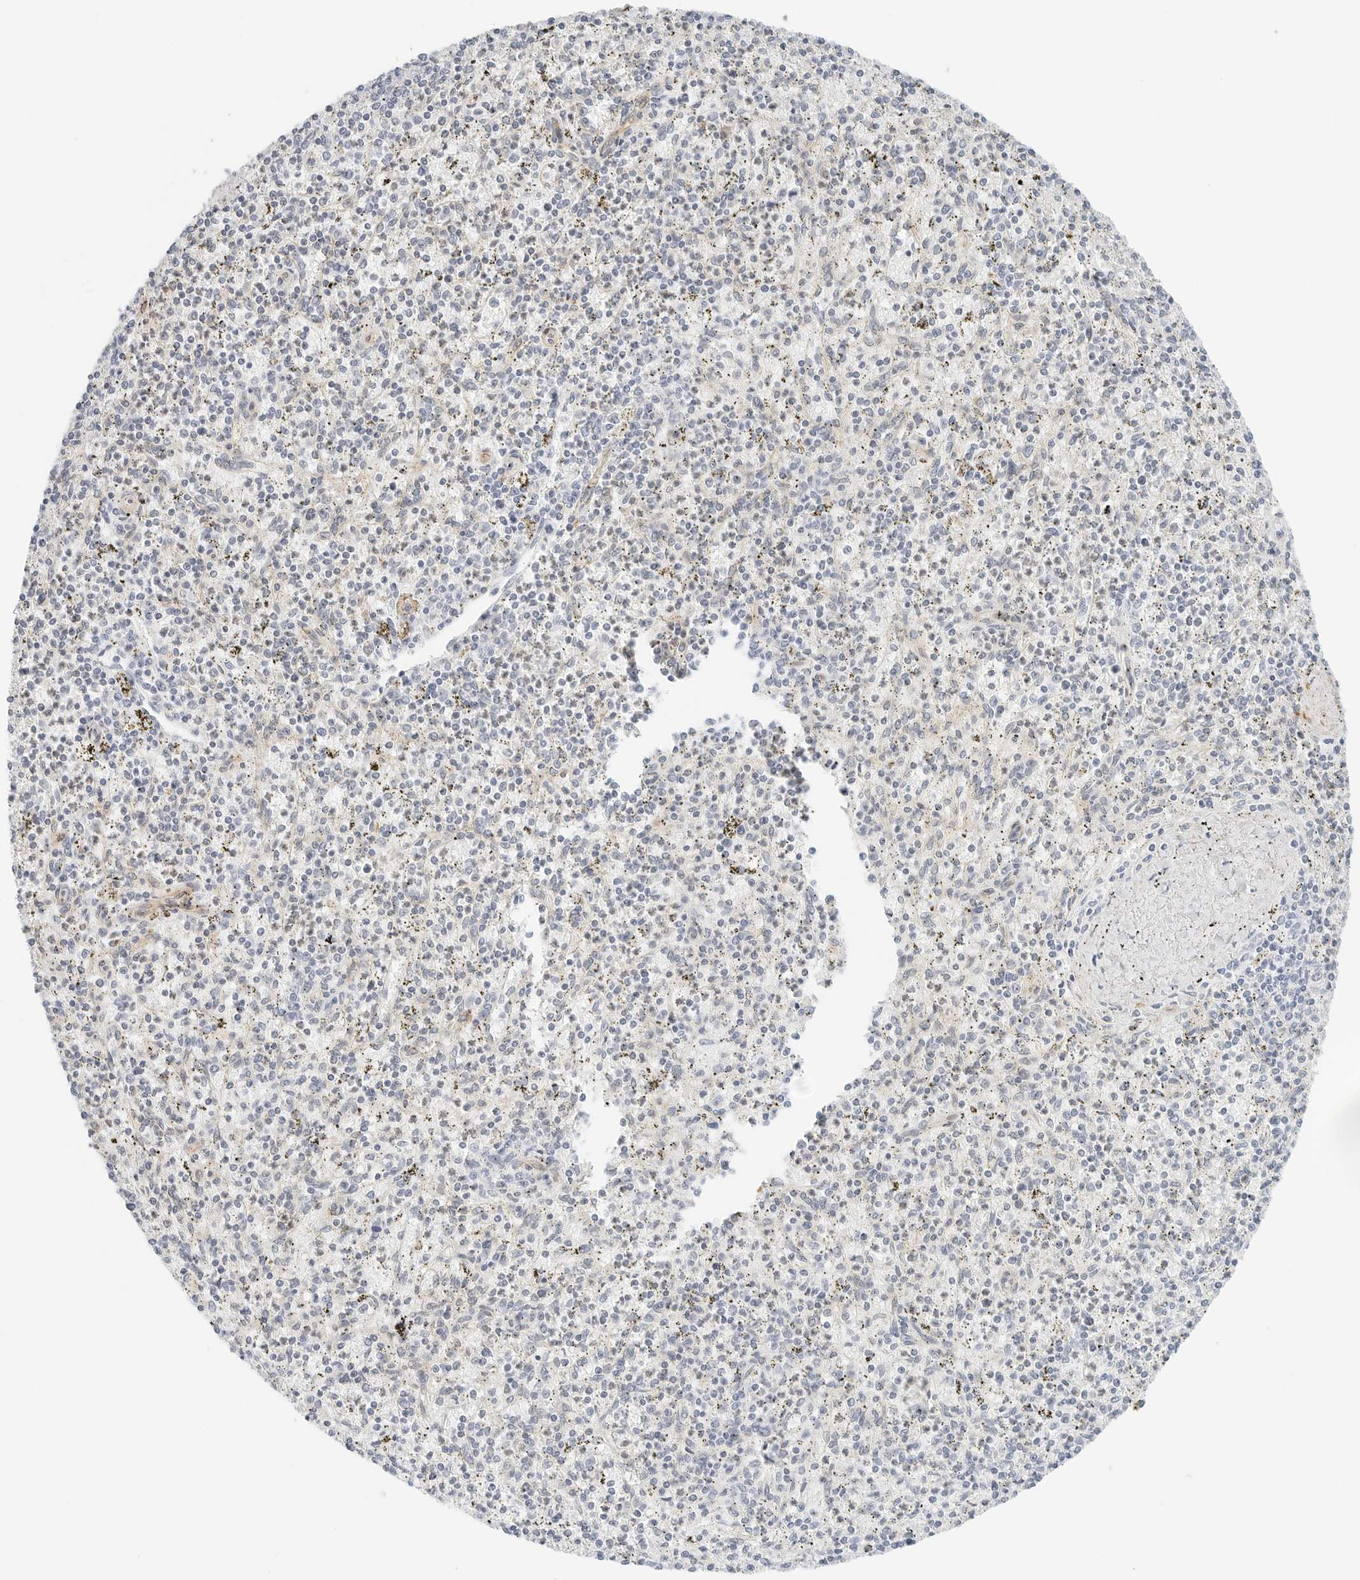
{"staining": {"intensity": "negative", "quantity": "none", "location": "none"}, "tissue": "spleen", "cell_type": "Cells in red pulp", "image_type": "normal", "snomed": [{"axis": "morphology", "description": "Normal tissue, NOS"}, {"axis": "topography", "description": "Spleen"}], "caption": "Cells in red pulp are negative for brown protein staining in unremarkable spleen. (DAB immunohistochemistry visualized using brightfield microscopy, high magnification).", "gene": "IQCC", "patient": {"sex": "male", "age": 72}}